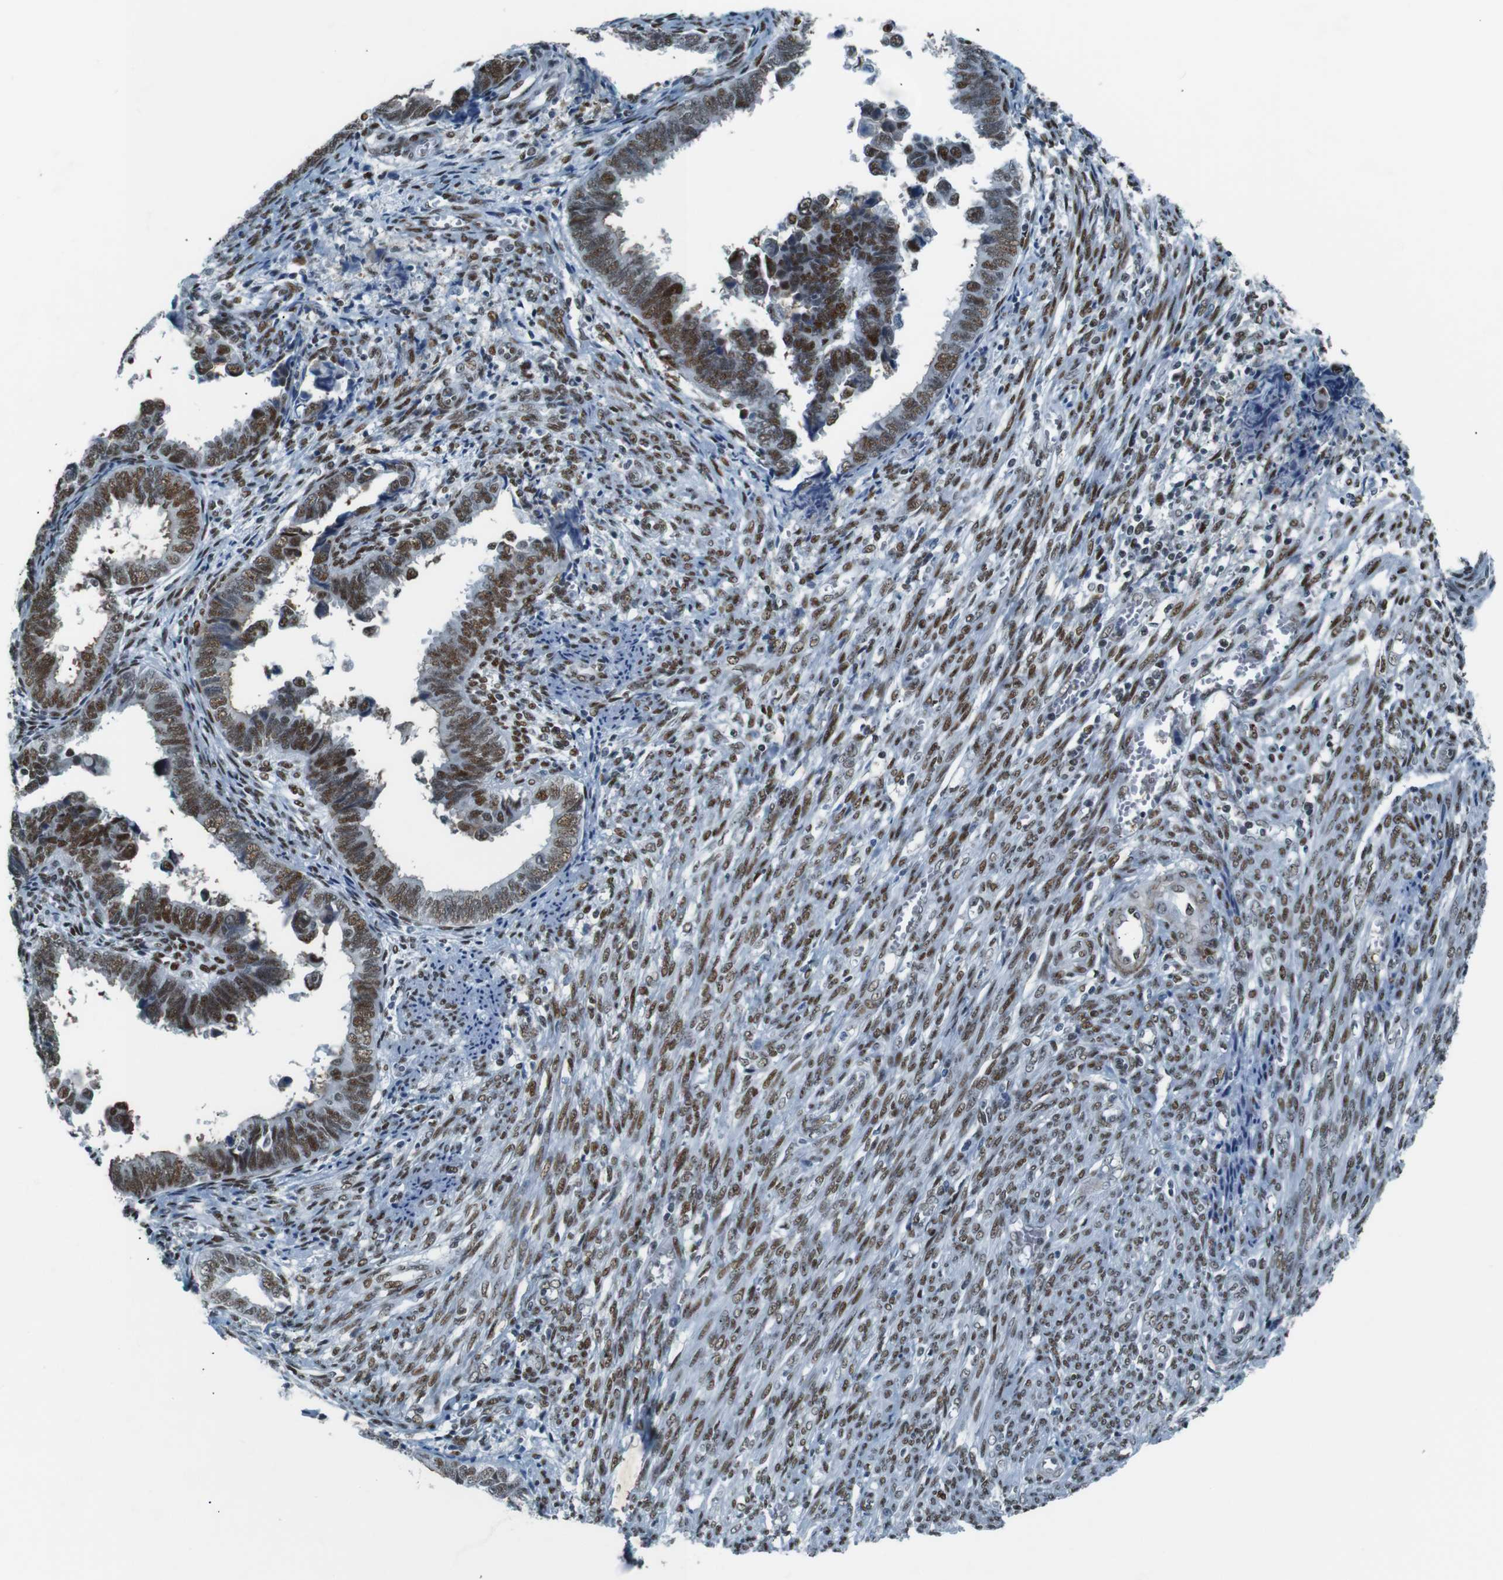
{"staining": {"intensity": "moderate", "quantity": ">75%", "location": "nuclear"}, "tissue": "endometrial cancer", "cell_type": "Tumor cells", "image_type": "cancer", "snomed": [{"axis": "morphology", "description": "Adenocarcinoma, NOS"}, {"axis": "topography", "description": "Endometrium"}], "caption": "This micrograph demonstrates IHC staining of endometrial adenocarcinoma, with medium moderate nuclear staining in about >75% of tumor cells.", "gene": "HEXIM1", "patient": {"sex": "female", "age": 75}}